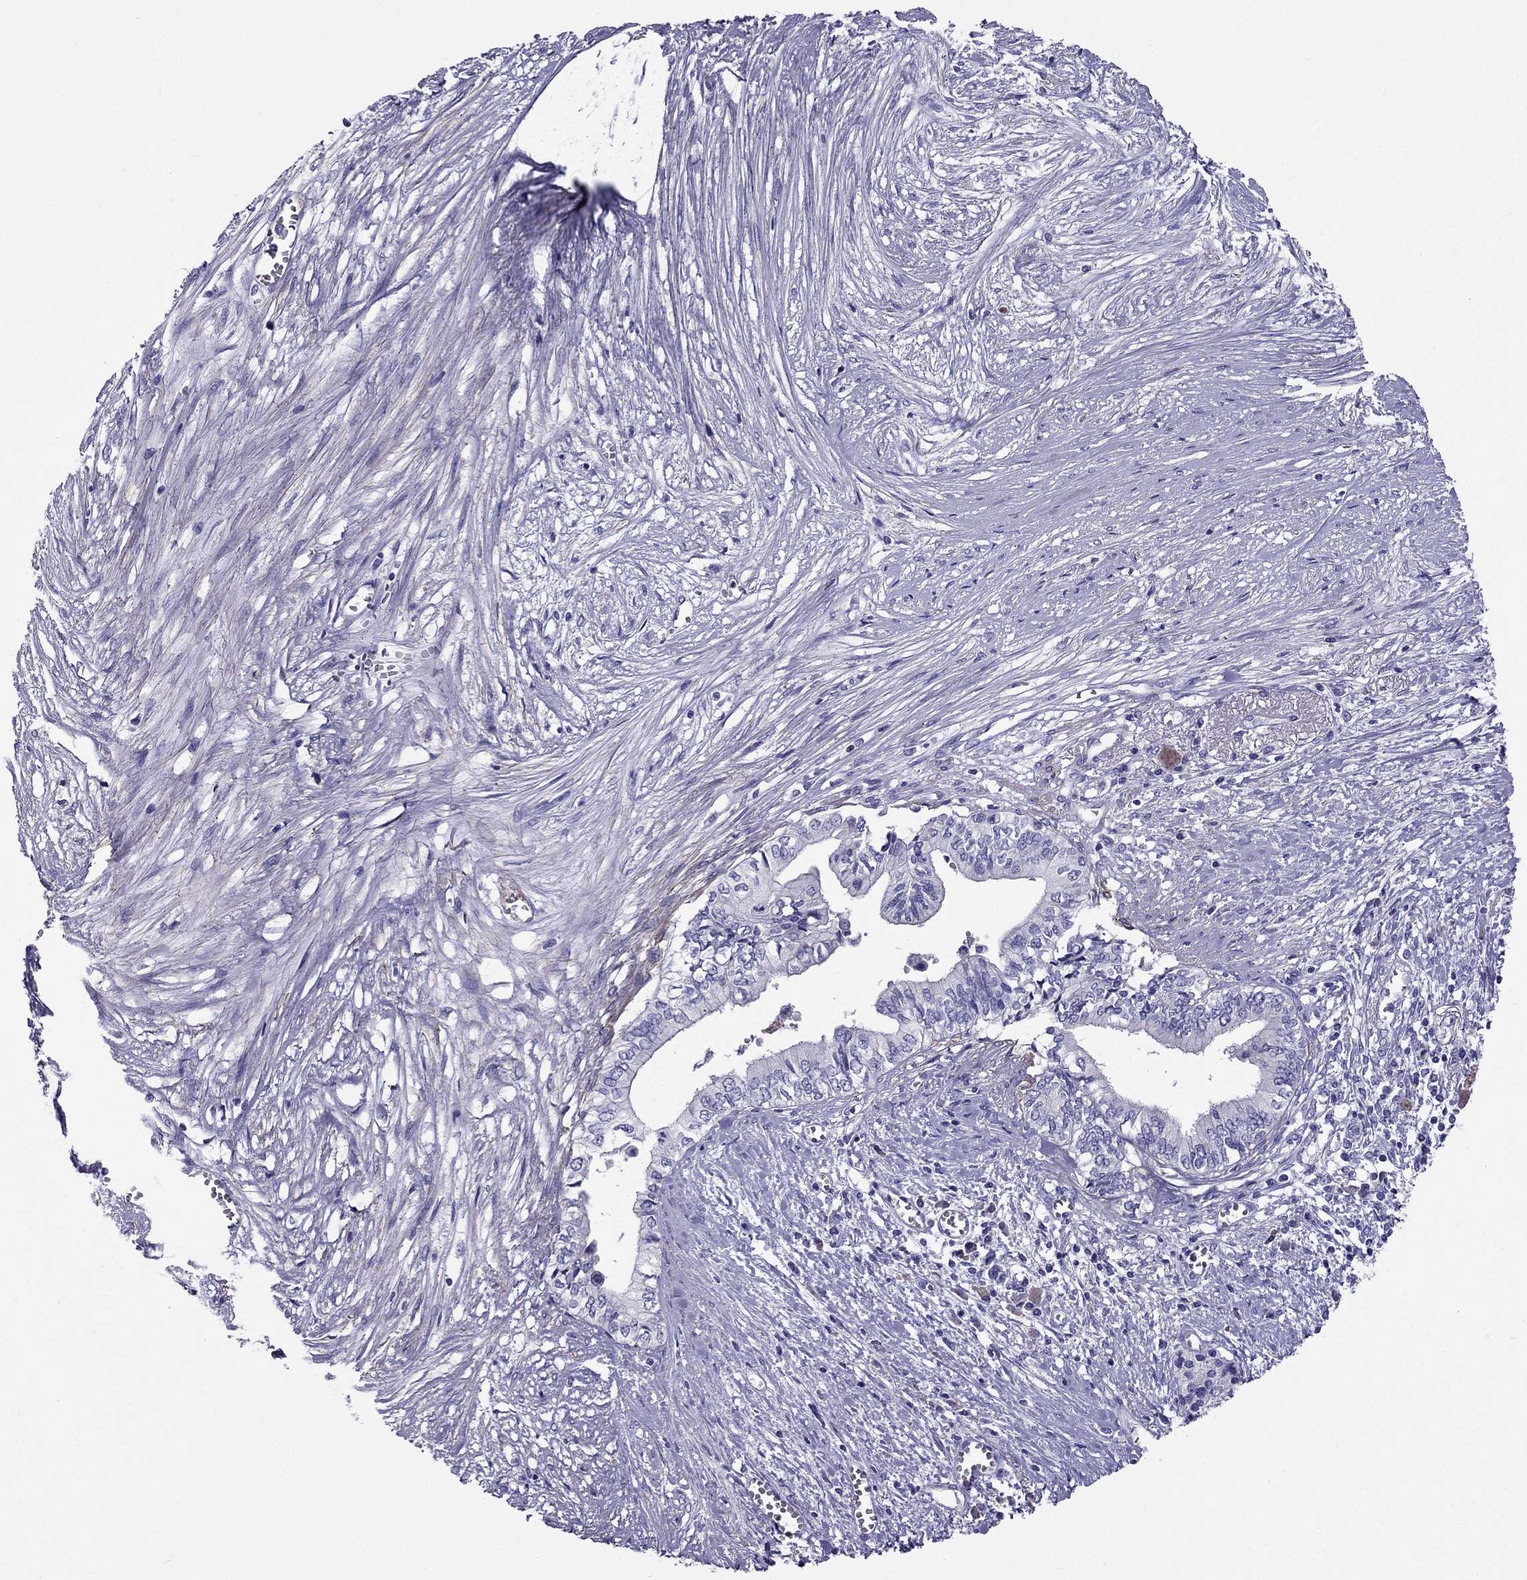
{"staining": {"intensity": "negative", "quantity": "none", "location": "none"}, "tissue": "pancreatic cancer", "cell_type": "Tumor cells", "image_type": "cancer", "snomed": [{"axis": "morphology", "description": "Adenocarcinoma, NOS"}, {"axis": "topography", "description": "Pancreas"}], "caption": "Immunohistochemistry (IHC) histopathology image of neoplastic tissue: human adenocarcinoma (pancreatic) stained with DAB exhibits no significant protein staining in tumor cells. (DAB IHC with hematoxylin counter stain).", "gene": "GPR50", "patient": {"sex": "female", "age": 61}}